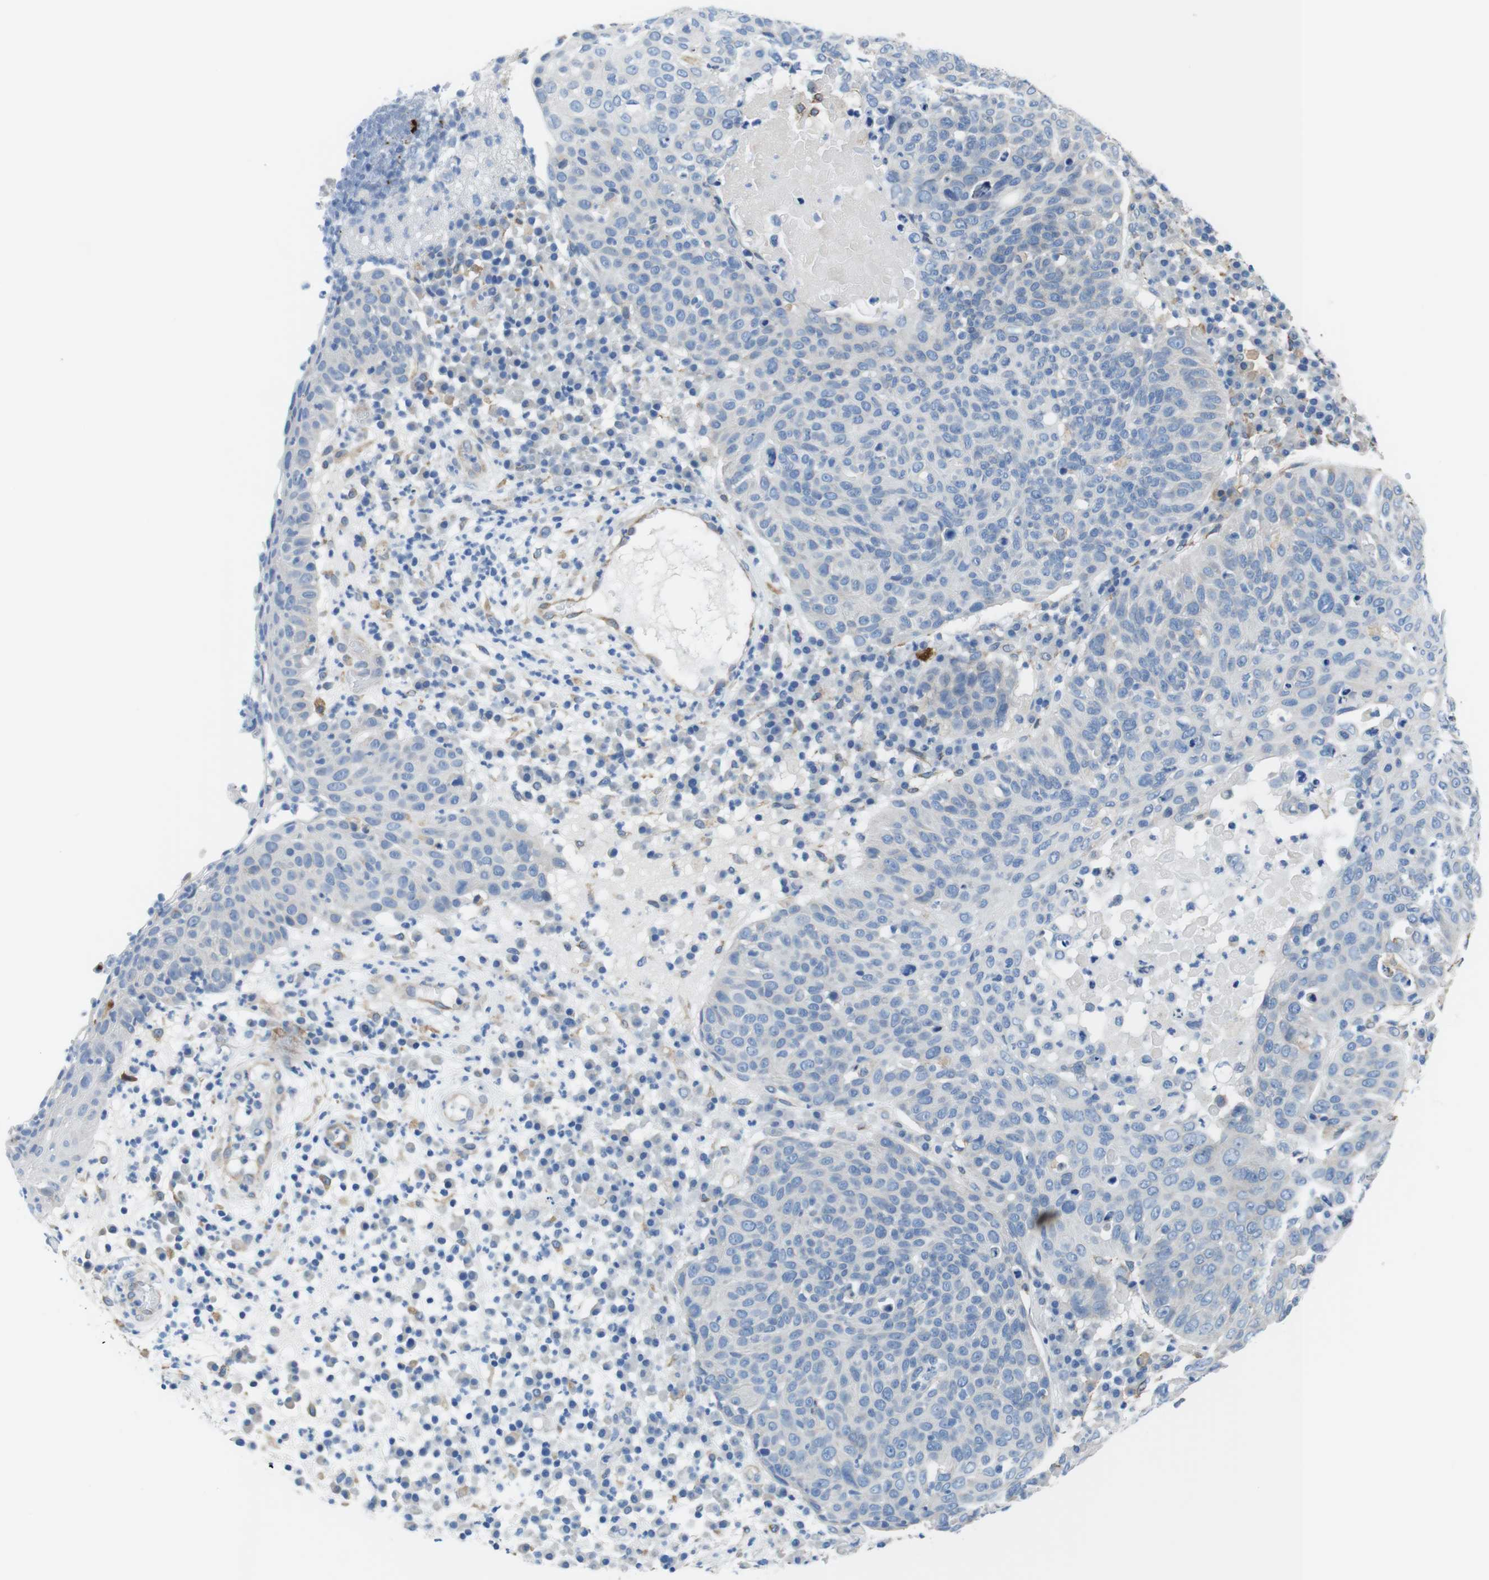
{"staining": {"intensity": "negative", "quantity": "none", "location": "none"}, "tissue": "skin cancer", "cell_type": "Tumor cells", "image_type": "cancer", "snomed": [{"axis": "morphology", "description": "Squamous cell carcinoma in situ, NOS"}, {"axis": "morphology", "description": "Squamous cell carcinoma, NOS"}, {"axis": "topography", "description": "Skin"}], "caption": "An image of squamous cell carcinoma (skin) stained for a protein displays no brown staining in tumor cells.", "gene": "CDH8", "patient": {"sex": "male", "age": 93}}